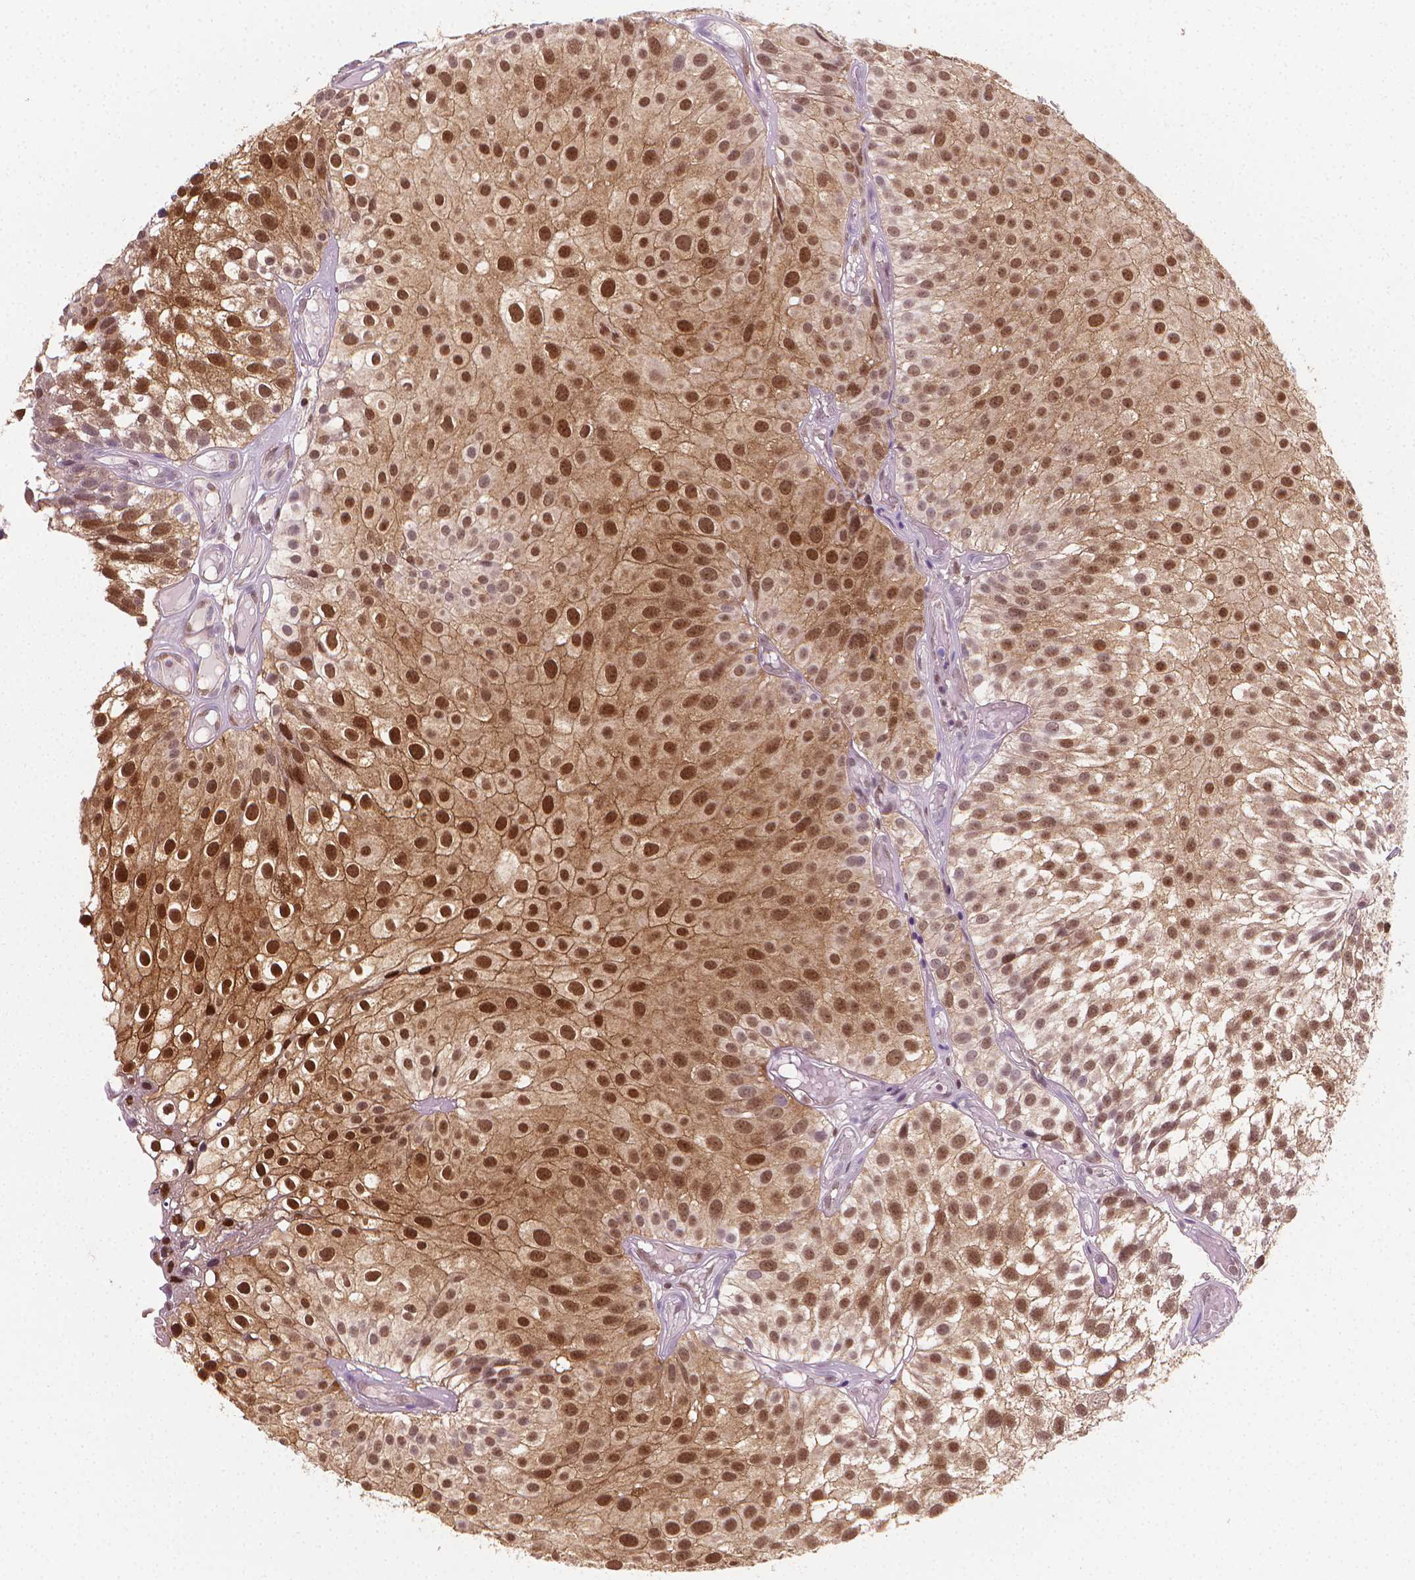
{"staining": {"intensity": "strong", "quantity": ">75%", "location": "cytoplasmic/membranous,nuclear"}, "tissue": "urothelial cancer", "cell_type": "Tumor cells", "image_type": "cancer", "snomed": [{"axis": "morphology", "description": "Urothelial carcinoma, Low grade"}, {"axis": "topography", "description": "Urinary bladder"}], "caption": "The image exhibits staining of urothelial cancer, revealing strong cytoplasmic/membranous and nuclear protein expression (brown color) within tumor cells.", "gene": "TNFAIP2", "patient": {"sex": "male", "age": 79}}